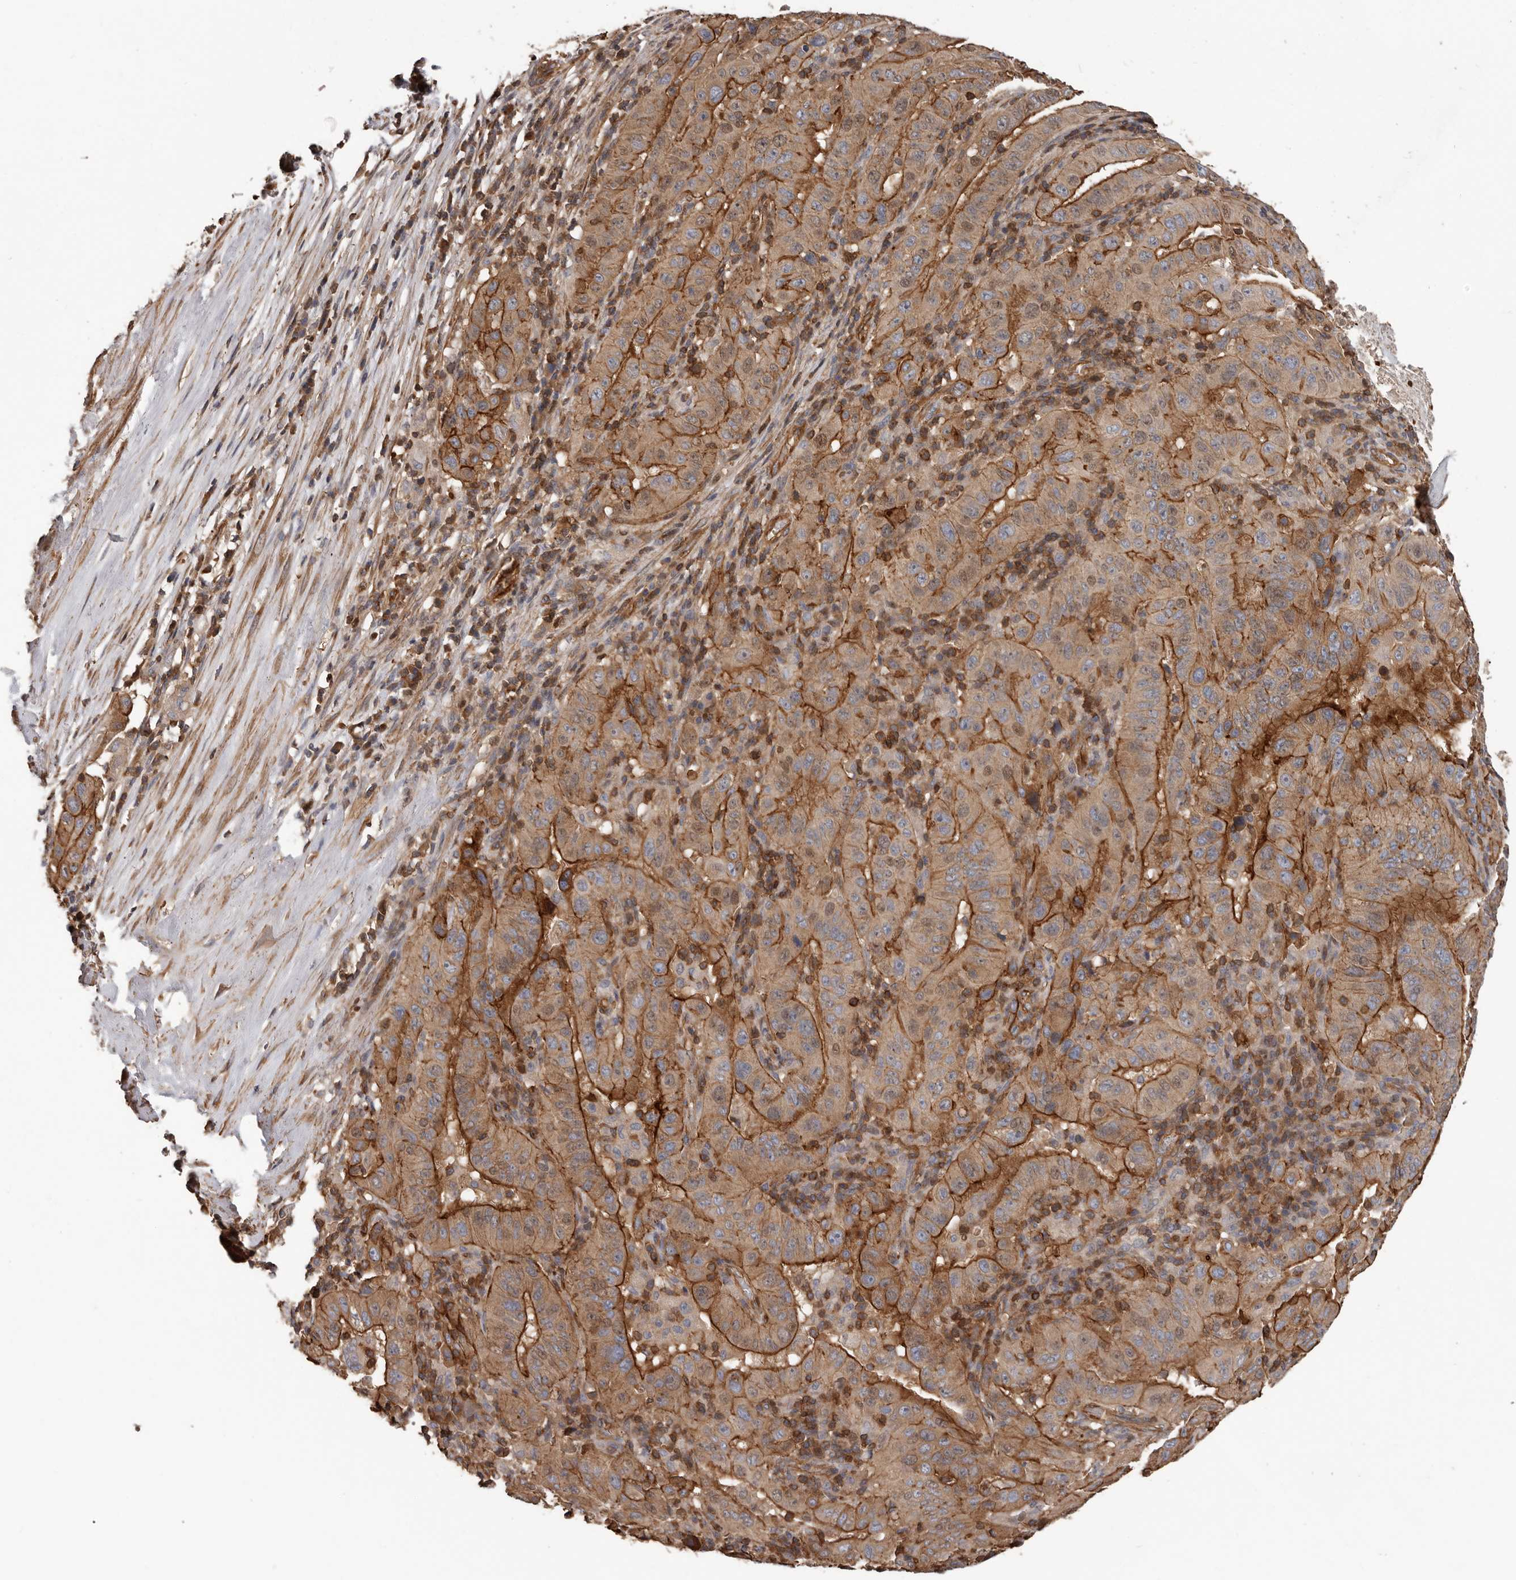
{"staining": {"intensity": "strong", "quantity": ">75%", "location": "cytoplasmic/membranous"}, "tissue": "pancreatic cancer", "cell_type": "Tumor cells", "image_type": "cancer", "snomed": [{"axis": "morphology", "description": "Adenocarcinoma, NOS"}, {"axis": "topography", "description": "Pancreas"}], "caption": "Tumor cells demonstrate high levels of strong cytoplasmic/membranous staining in about >75% of cells in pancreatic adenocarcinoma. Immunohistochemistry (ihc) stains the protein of interest in brown and the nuclei are stained blue.", "gene": "PNRC2", "patient": {"sex": "male", "age": 63}}